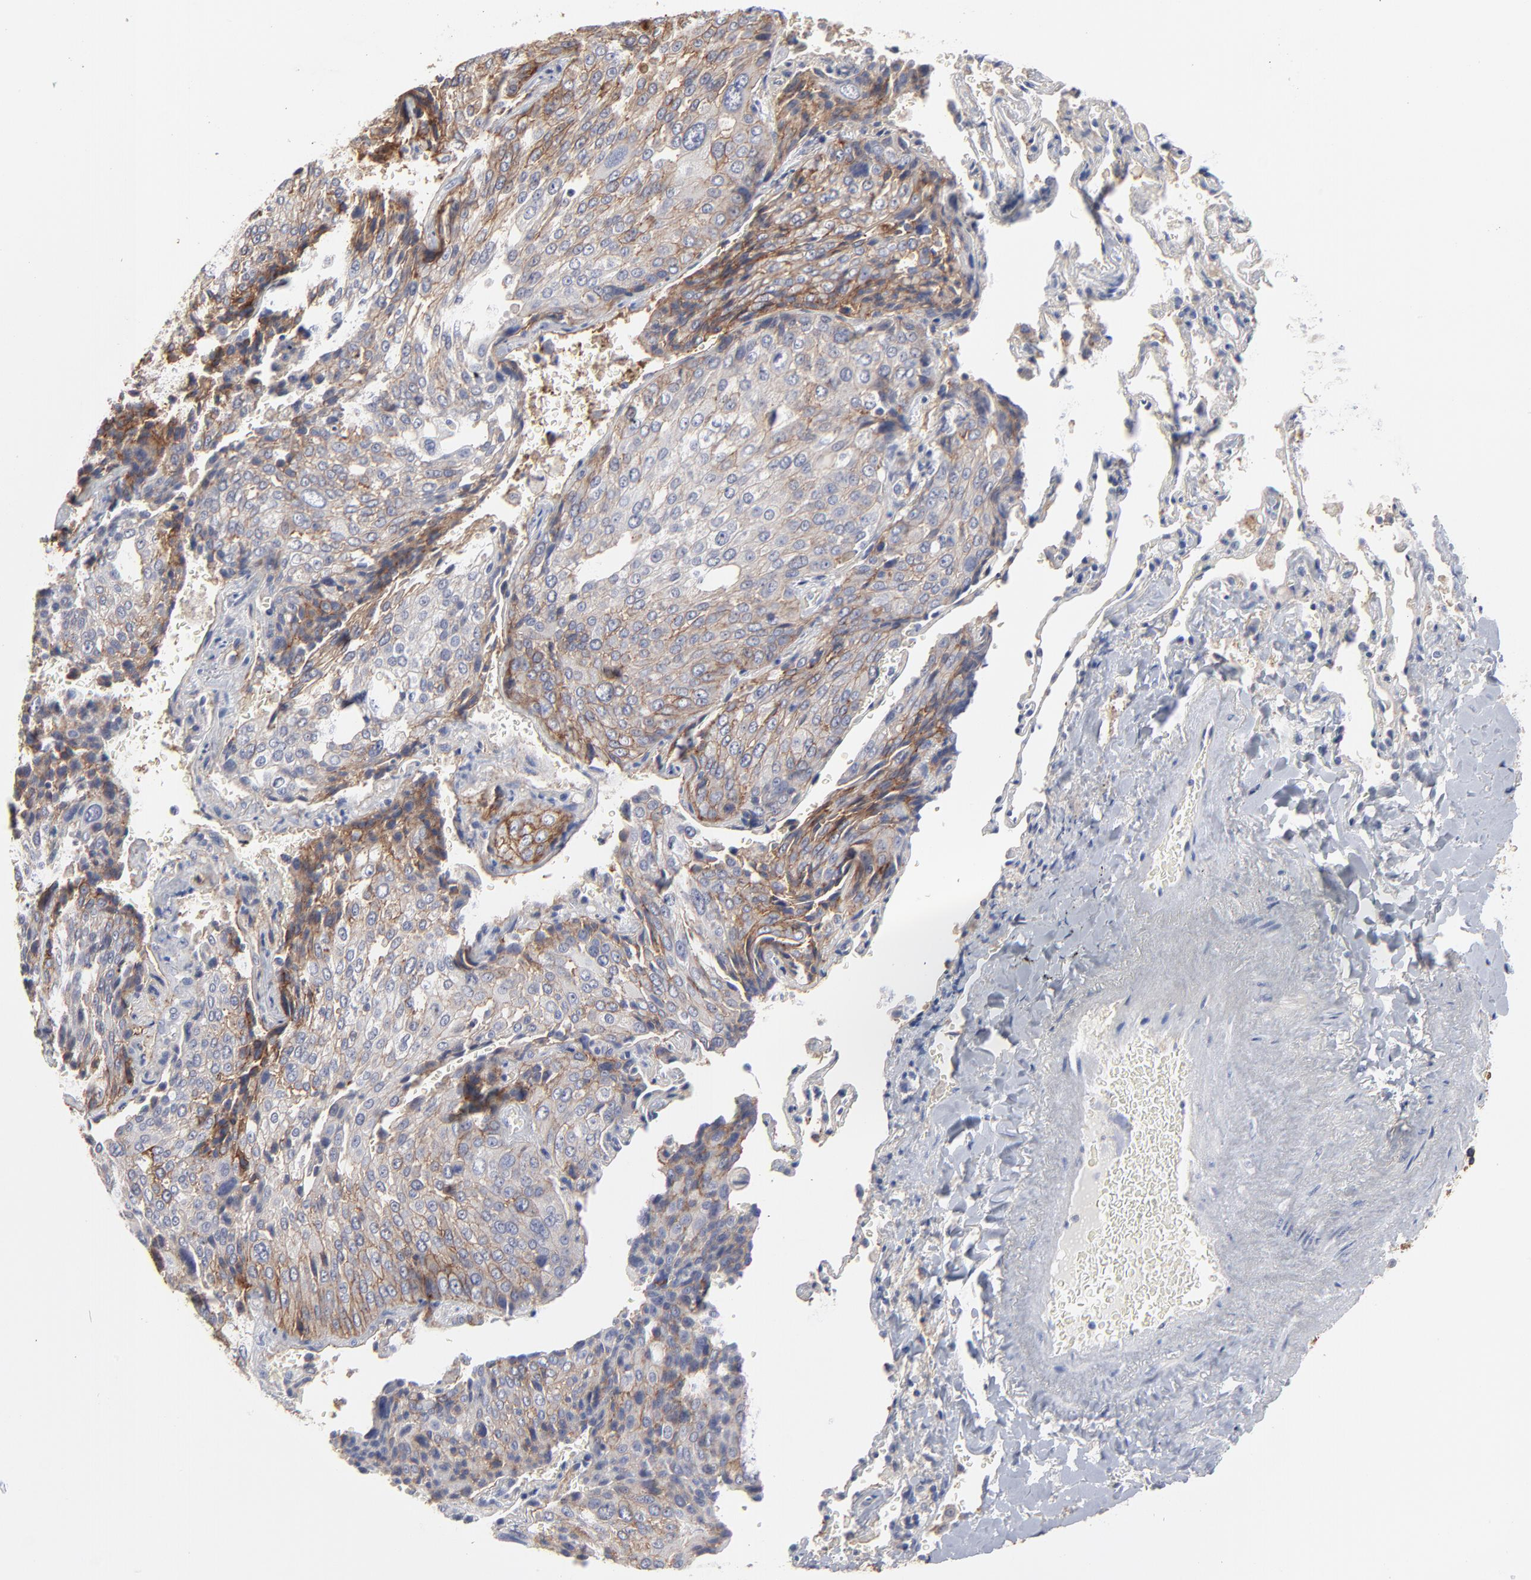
{"staining": {"intensity": "moderate", "quantity": ">75%", "location": "cytoplasmic/membranous"}, "tissue": "lung cancer", "cell_type": "Tumor cells", "image_type": "cancer", "snomed": [{"axis": "morphology", "description": "Squamous cell carcinoma, NOS"}, {"axis": "topography", "description": "Lung"}], "caption": "A brown stain shows moderate cytoplasmic/membranous staining of a protein in human lung squamous cell carcinoma tumor cells.", "gene": "SLC16A1", "patient": {"sex": "male", "age": 54}}